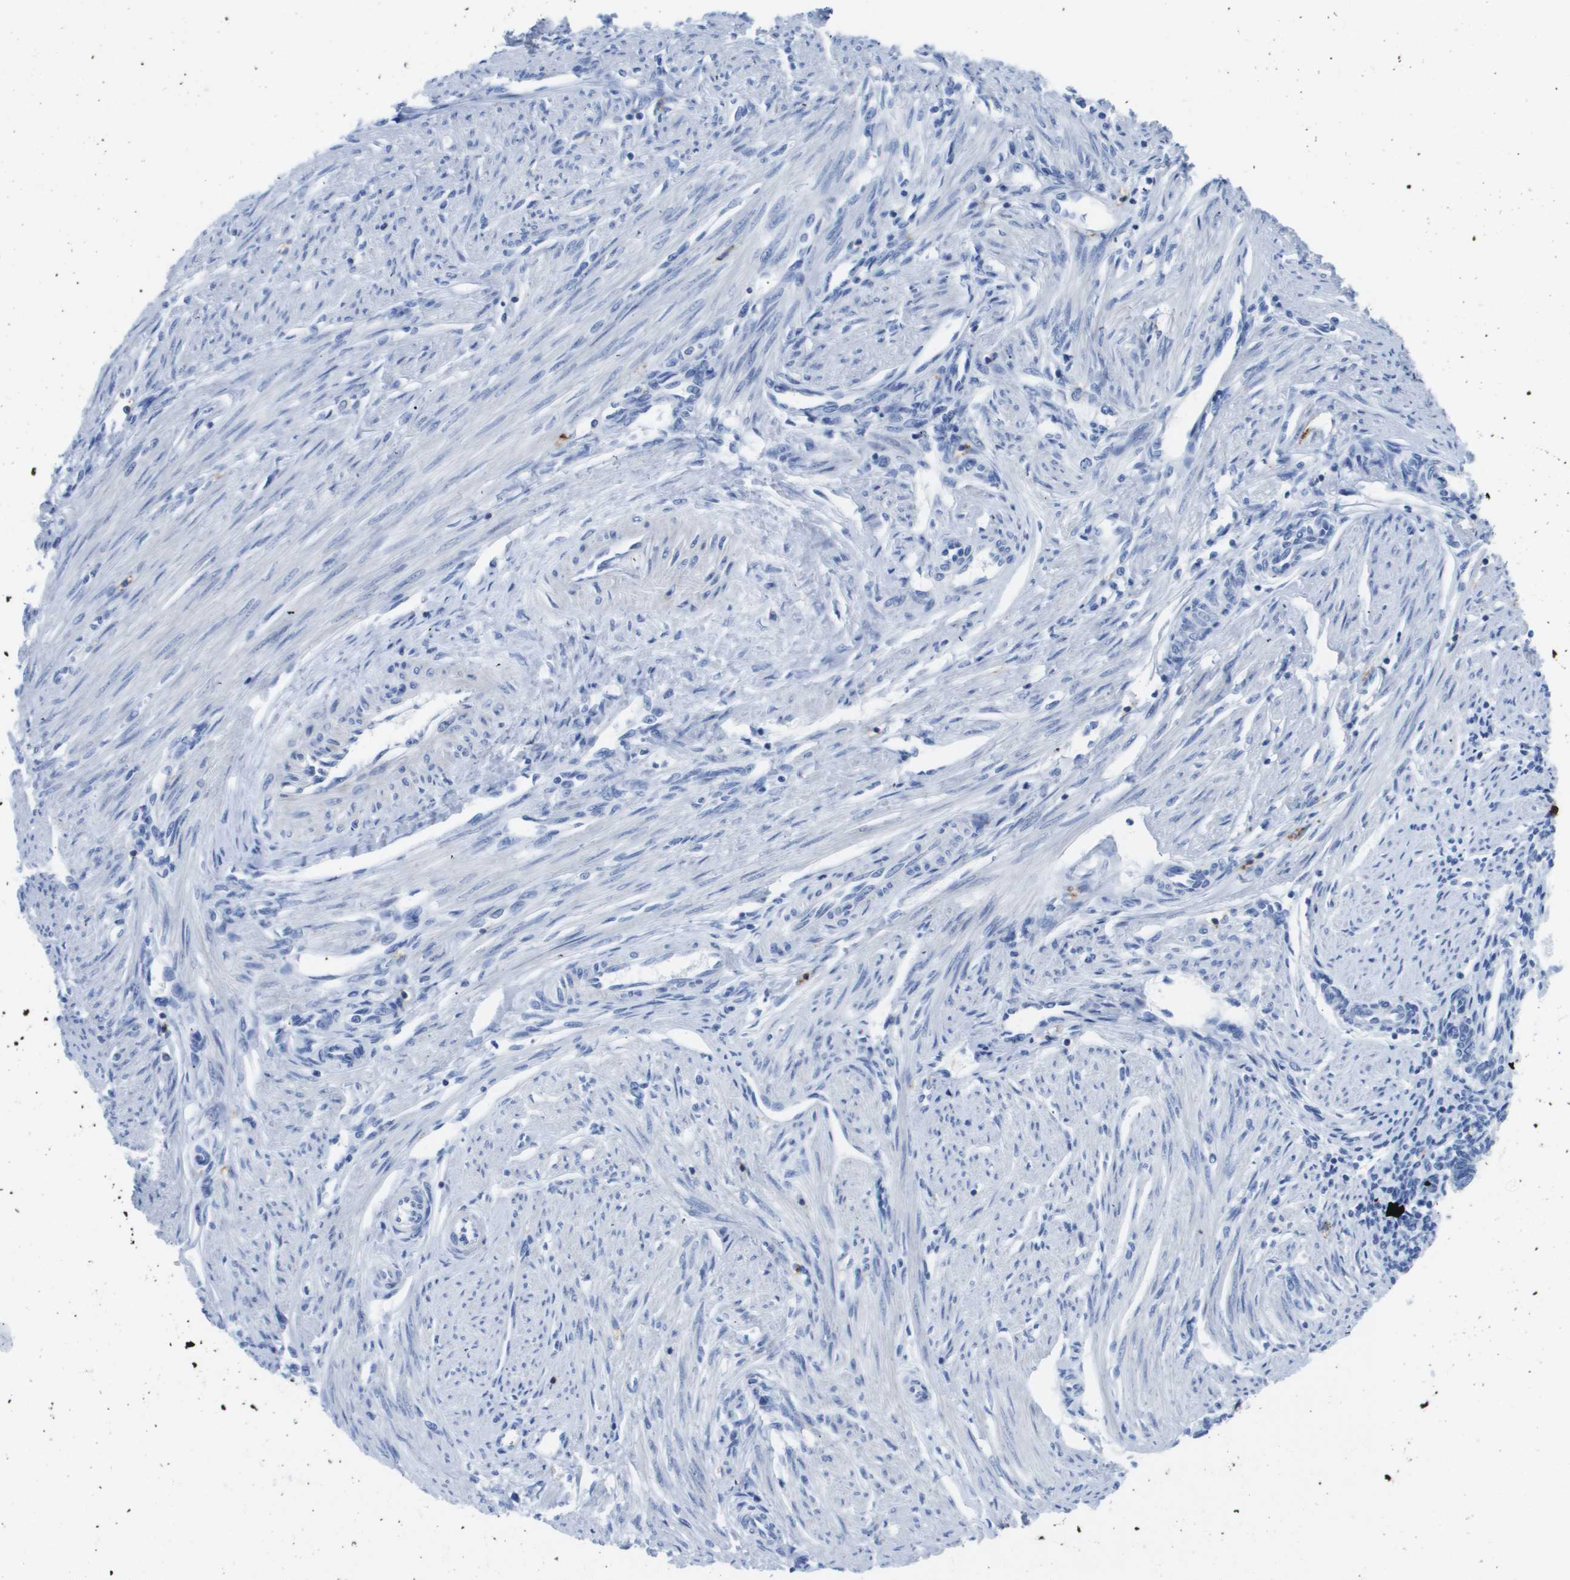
{"staining": {"intensity": "negative", "quantity": "none", "location": "none"}, "tissue": "endometrial cancer", "cell_type": "Tumor cells", "image_type": "cancer", "snomed": [{"axis": "morphology", "description": "Adenocarcinoma, NOS"}, {"axis": "topography", "description": "Endometrium"}], "caption": "IHC photomicrograph of human adenocarcinoma (endometrial) stained for a protein (brown), which demonstrates no positivity in tumor cells. (DAB immunohistochemistry, high magnification).", "gene": "MS4A1", "patient": {"sex": "female", "age": 53}}